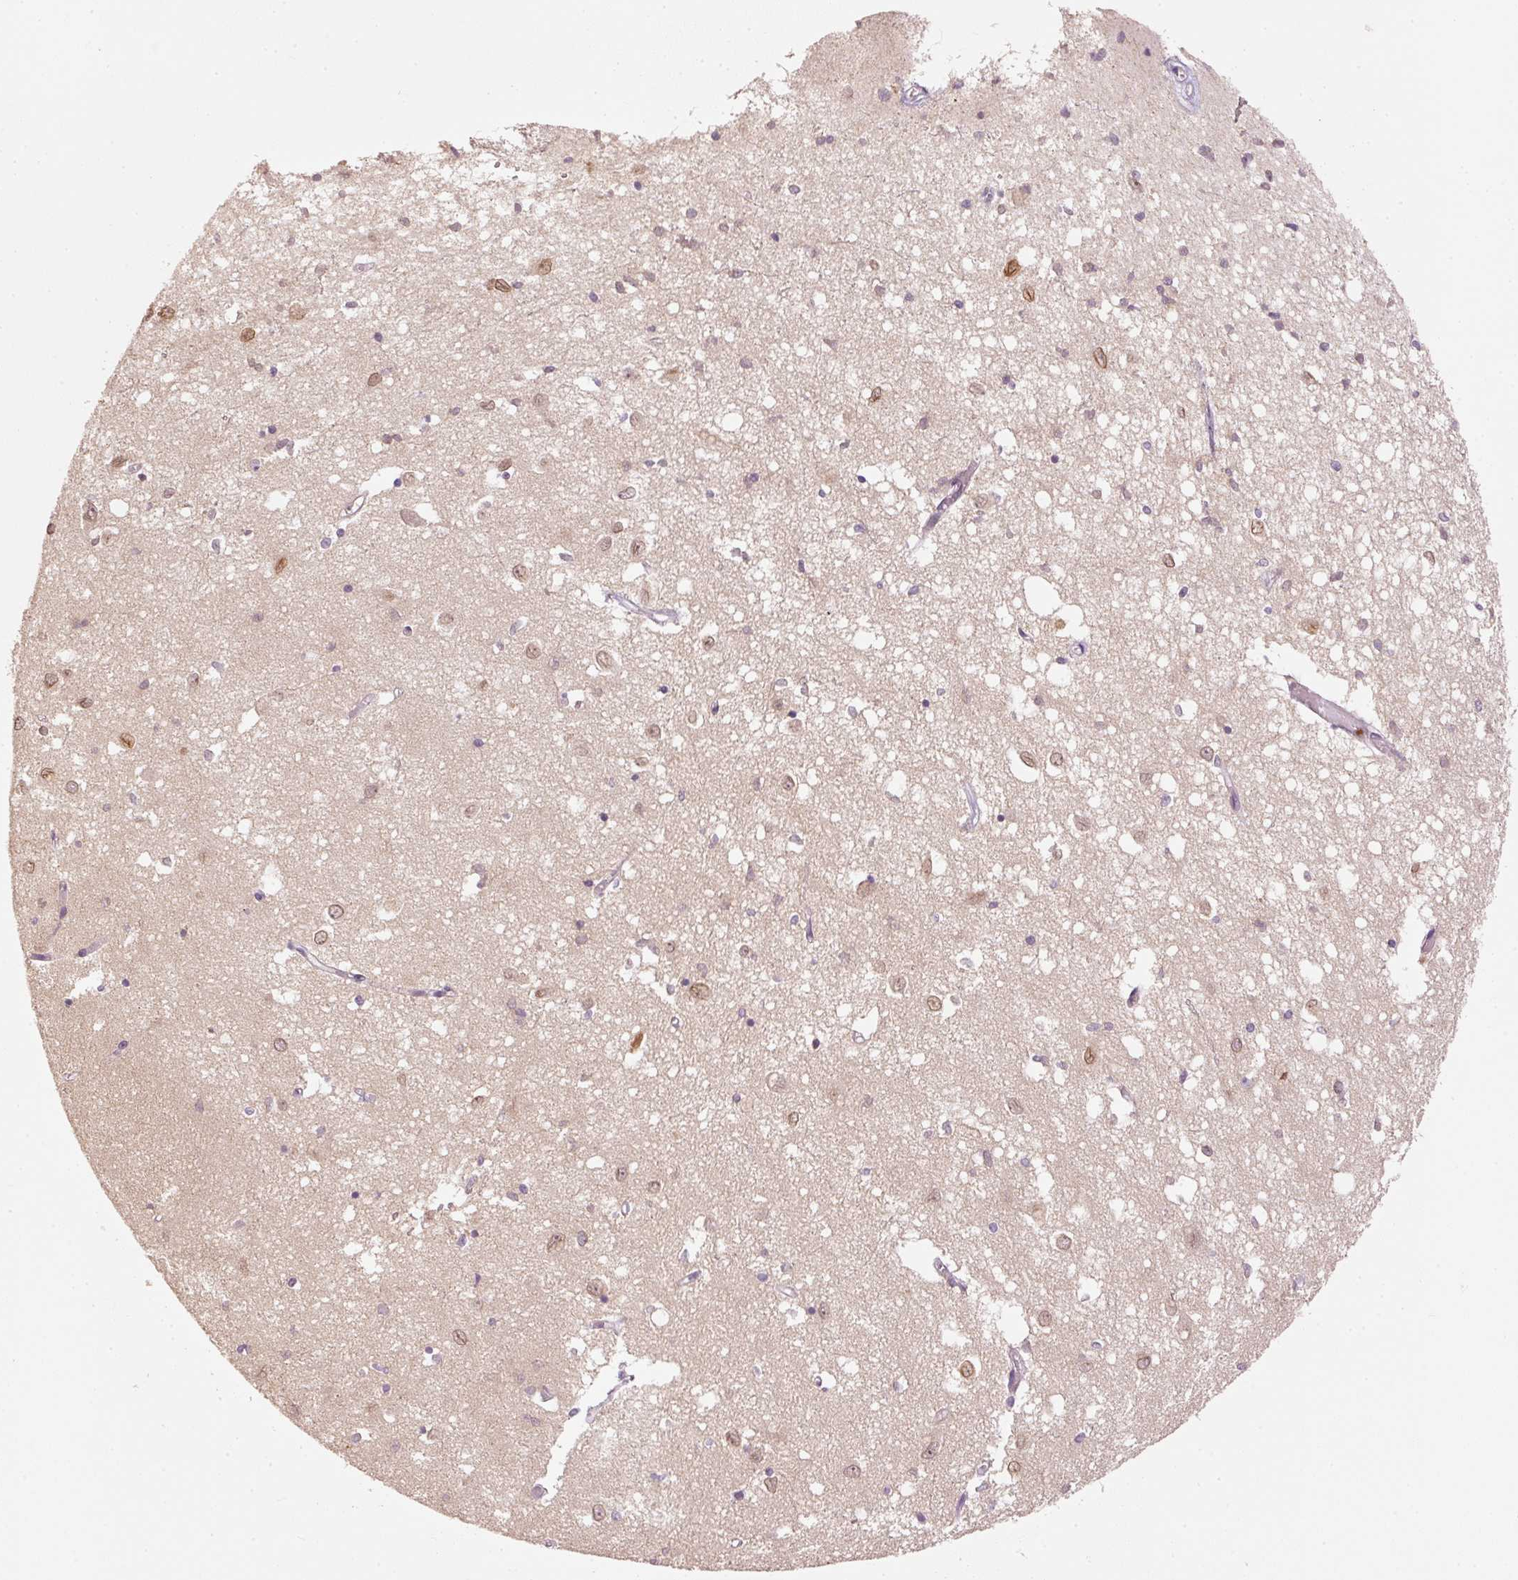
{"staining": {"intensity": "moderate", "quantity": "25%-75%", "location": "nuclear"}, "tissue": "caudate", "cell_type": "Glial cells", "image_type": "normal", "snomed": [{"axis": "morphology", "description": "Normal tissue, NOS"}, {"axis": "topography", "description": "Lateral ventricle wall"}], "caption": "A histopathology image showing moderate nuclear staining in approximately 25%-75% of glial cells in unremarkable caudate, as visualized by brown immunohistochemical staining.", "gene": "MTHFD1L", "patient": {"sex": "male", "age": 70}}